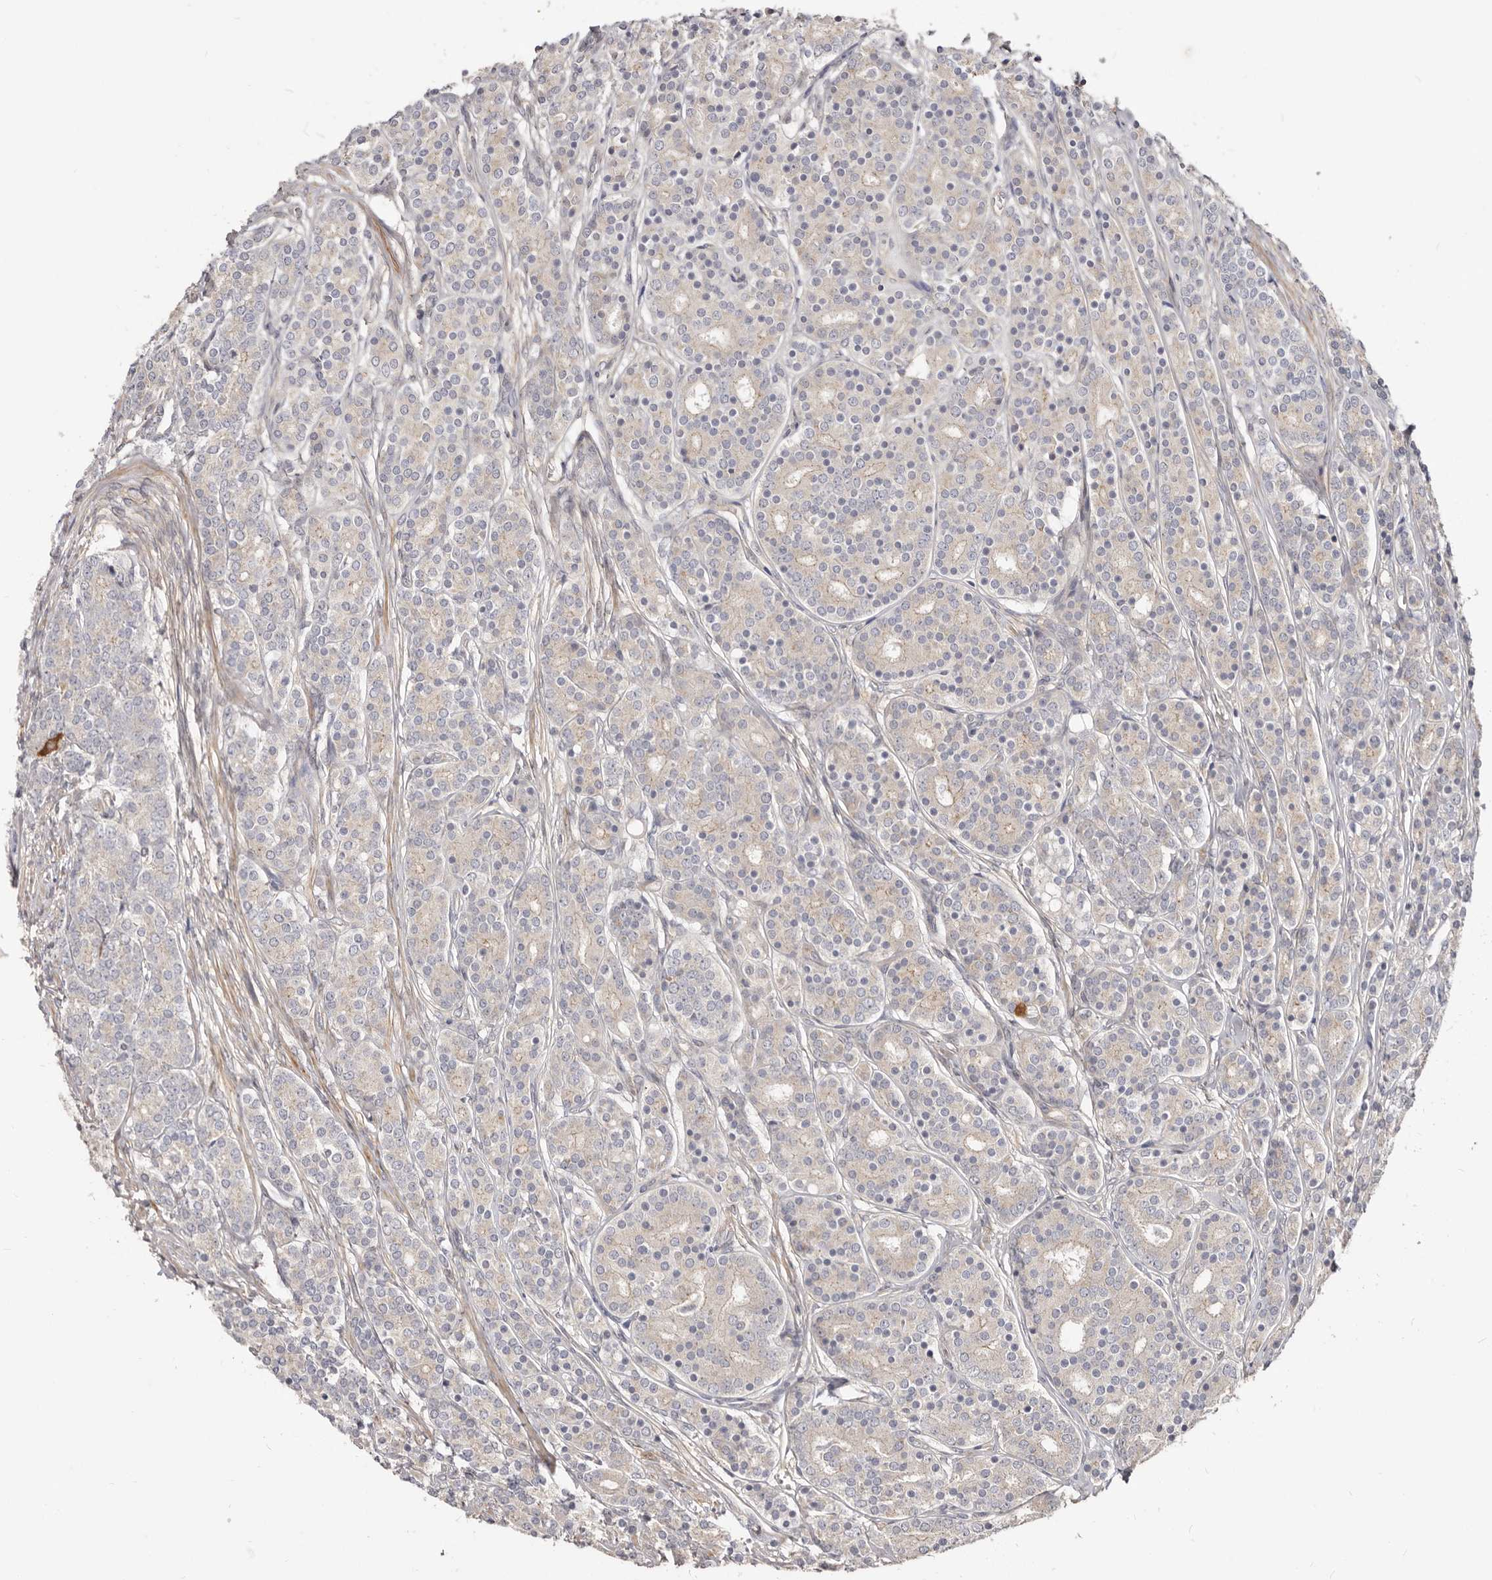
{"staining": {"intensity": "negative", "quantity": "none", "location": "none"}, "tissue": "prostate cancer", "cell_type": "Tumor cells", "image_type": "cancer", "snomed": [{"axis": "morphology", "description": "Adenocarcinoma, High grade"}, {"axis": "topography", "description": "Prostate"}], "caption": "Human prostate cancer stained for a protein using immunohistochemistry (IHC) demonstrates no expression in tumor cells.", "gene": "GPATCH4", "patient": {"sex": "male", "age": 62}}